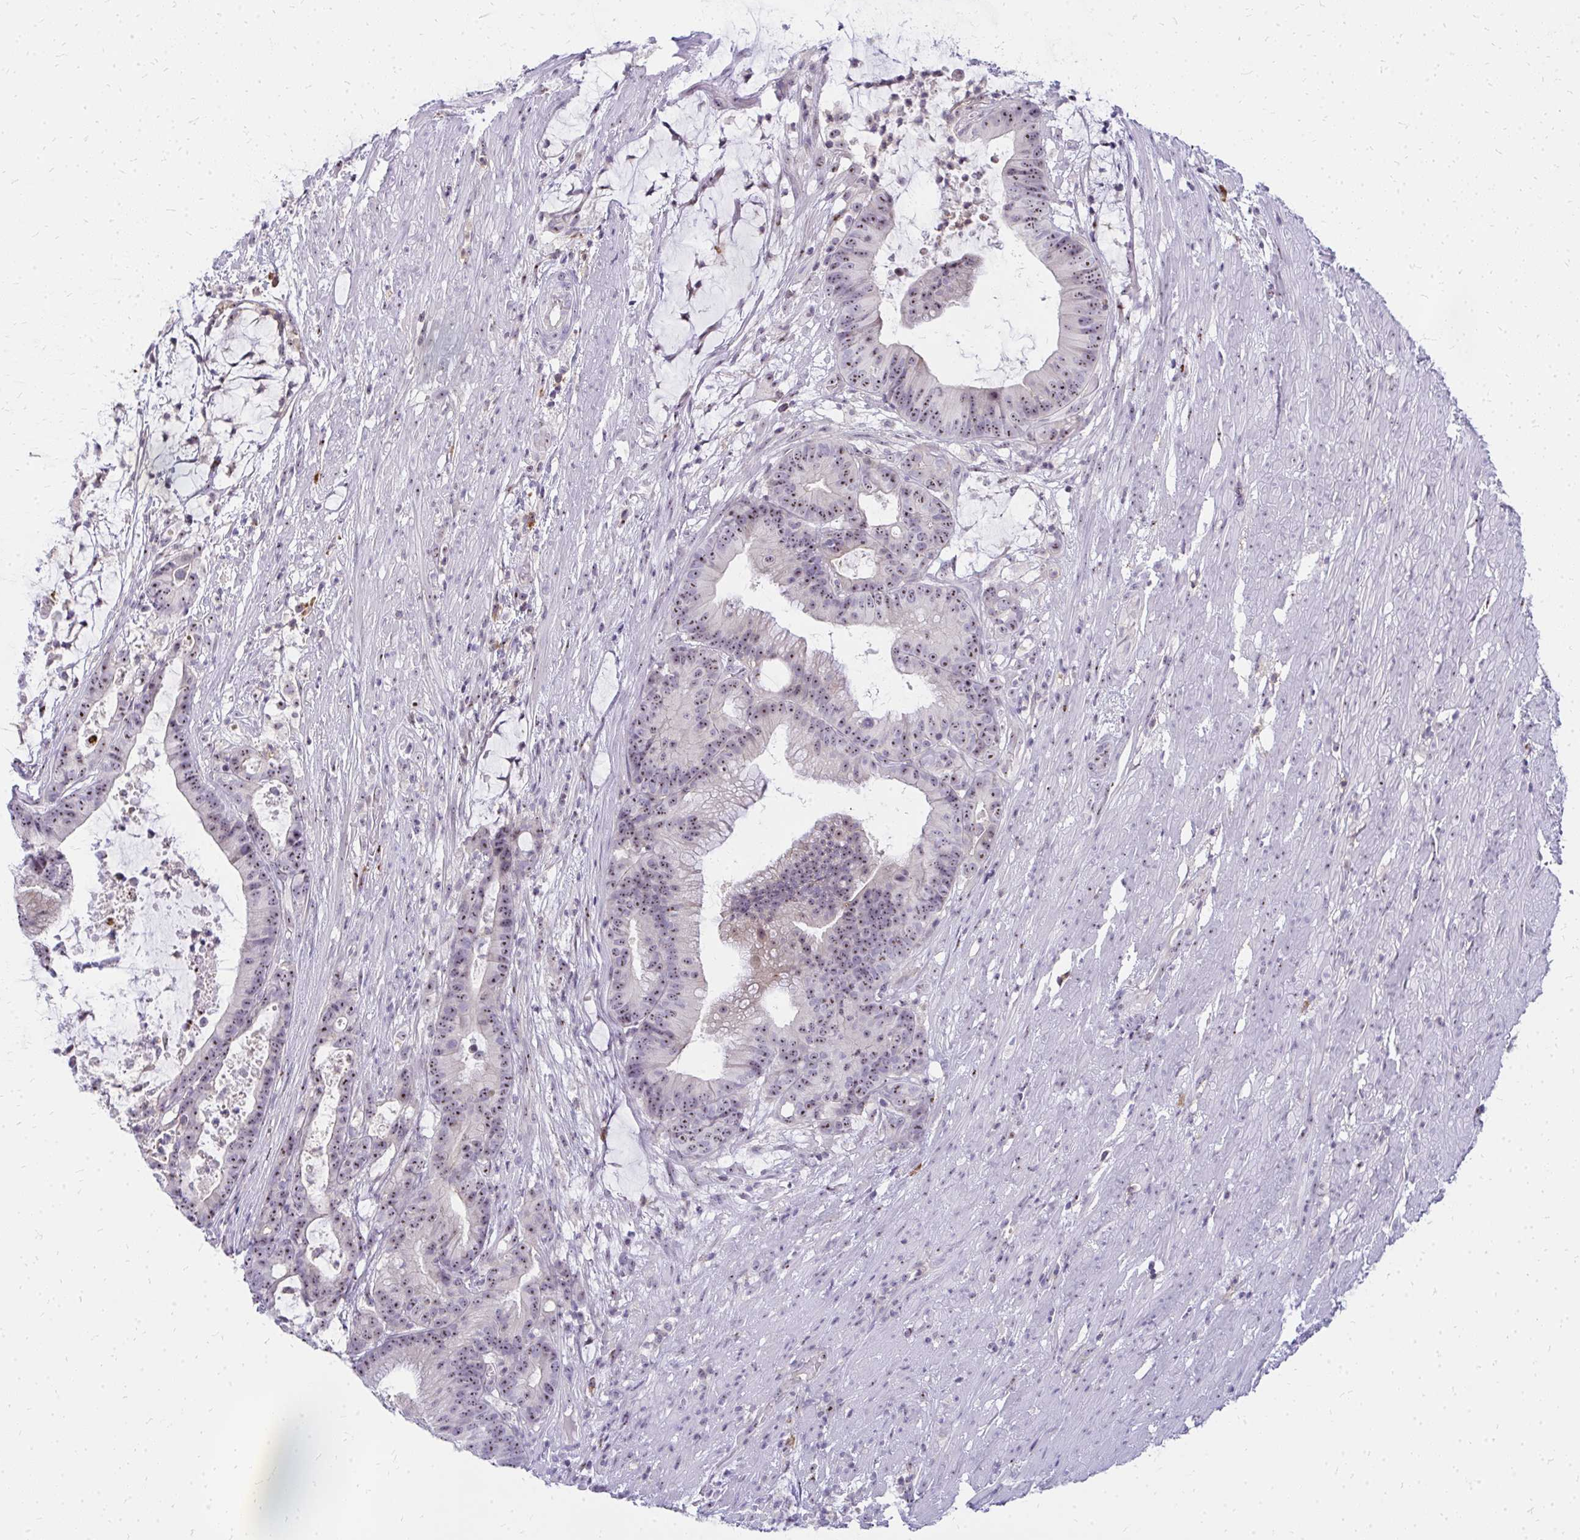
{"staining": {"intensity": "moderate", "quantity": ">75%", "location": "nuclear"}, "tissue": "colorectal cancer", "cell_type": "Tumor cells", "image_type": "cancer", "snomed": [{"axis": "morphology", "description": "Adenocarcinoma, NOS"}, {"axis": "topography", "description": "Colon"}], "caption": "DAB immunohistochemical staining of colorectal adenocarcinoma displays moderate nuclear protein expression in about >75% of tumor cells.", "gene": "FAM9A", "patient": {"sex": "female", "age": 78}}